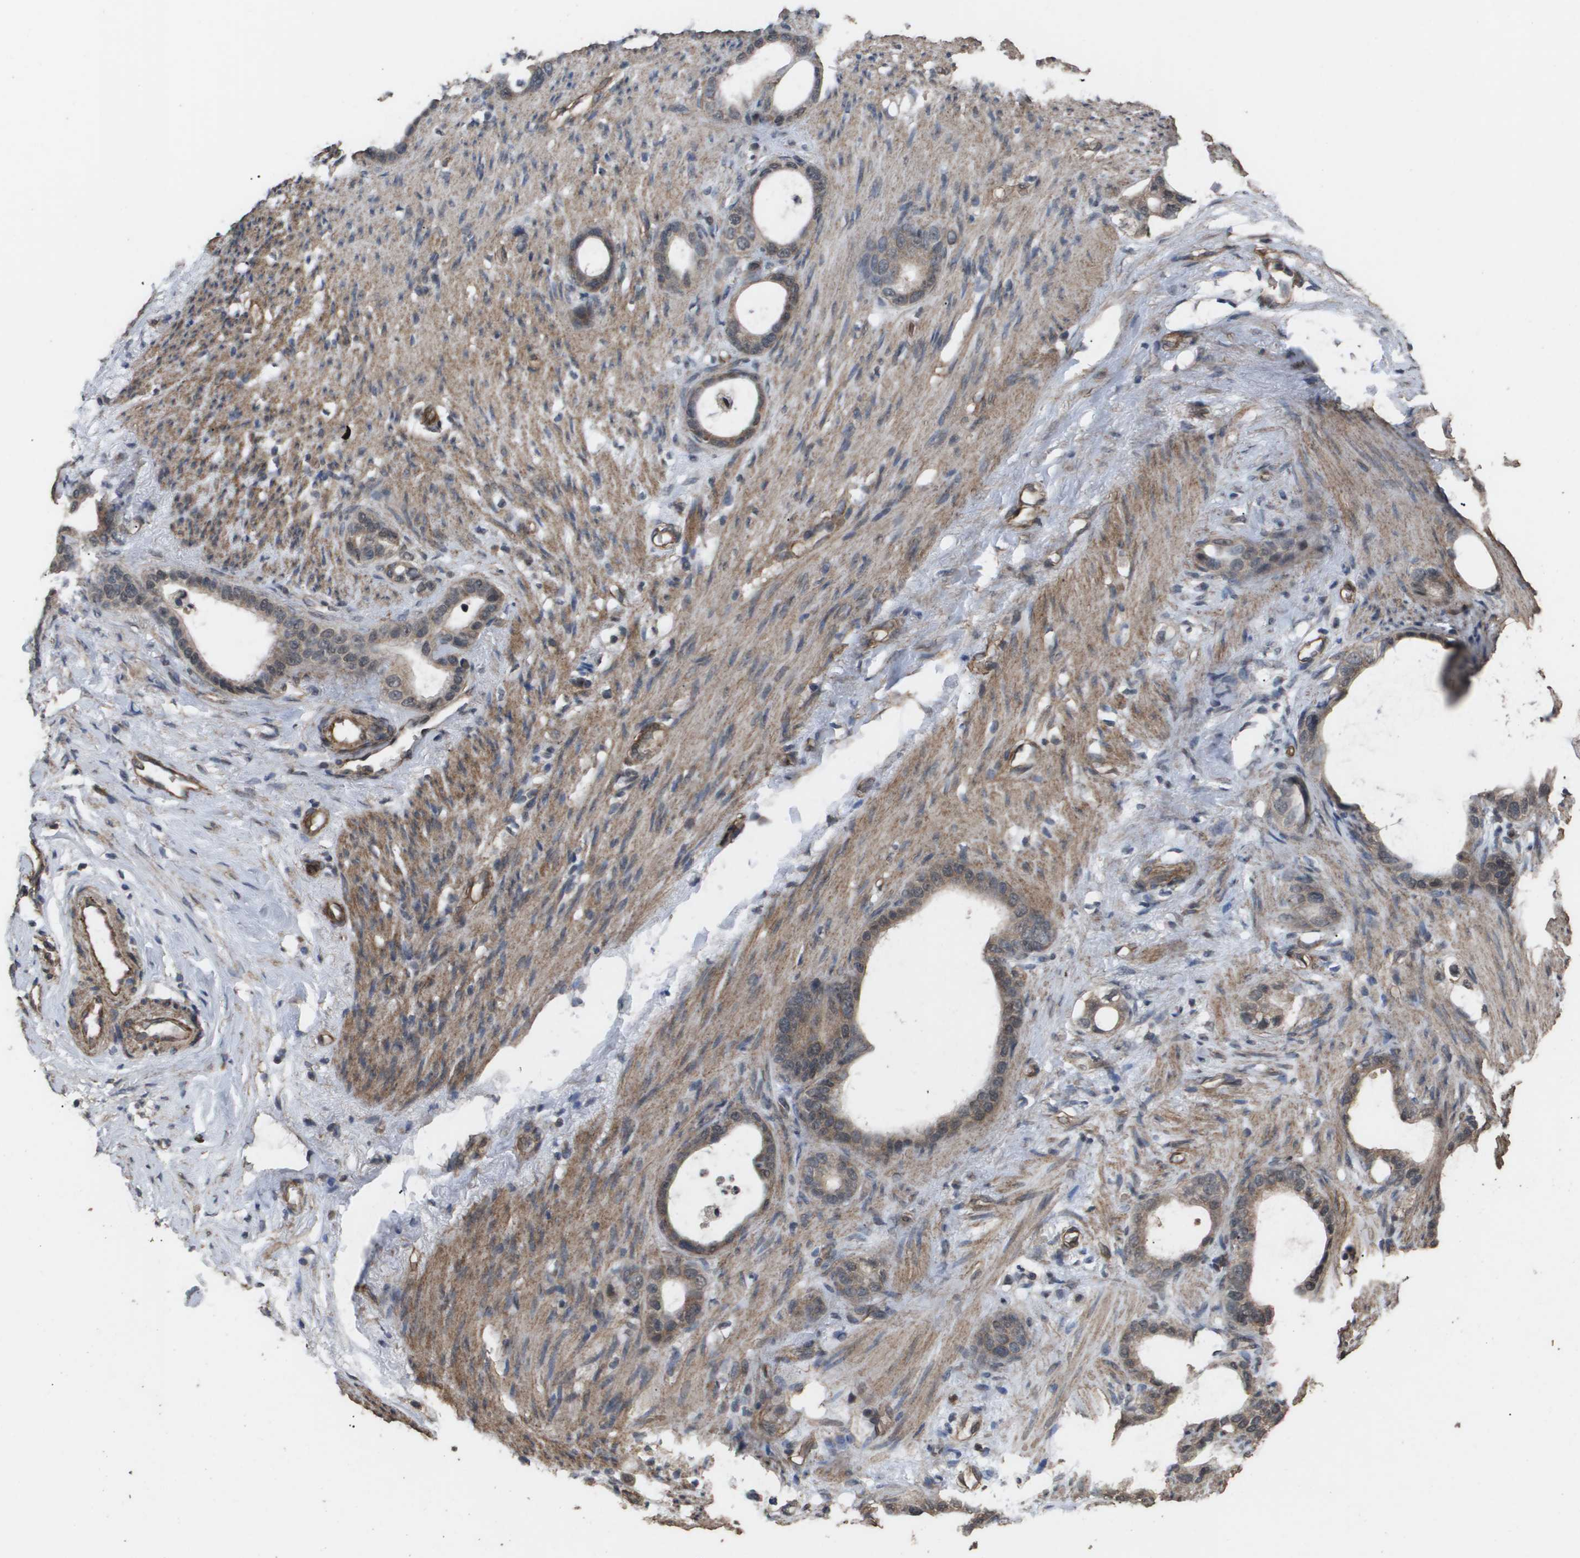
{"staining": {"intensity": "moderate", "quantity": ">75%", "location": "cytoplasmic/membranous"}, "tissue": "stomach cancer", "cell_type": "Tumor cells", "image_type": "cancer", "snomed": [{"axis": "morphology", "description": "Adenocarcinoma, NOS"}, {"axis": "topography", "description": "Stomach"}], "caption": "Protein staining exhibits moderate cytoplasmic/membranous staining in about >75% of tumor cells in stomach adenocarcinoma. (DAB (3,3'-diaminobenzidine) = brown stain, brightfield microscopy at high magnification).", "gene": "CUL5", "patient": {"sex": "female", "age": 75}}